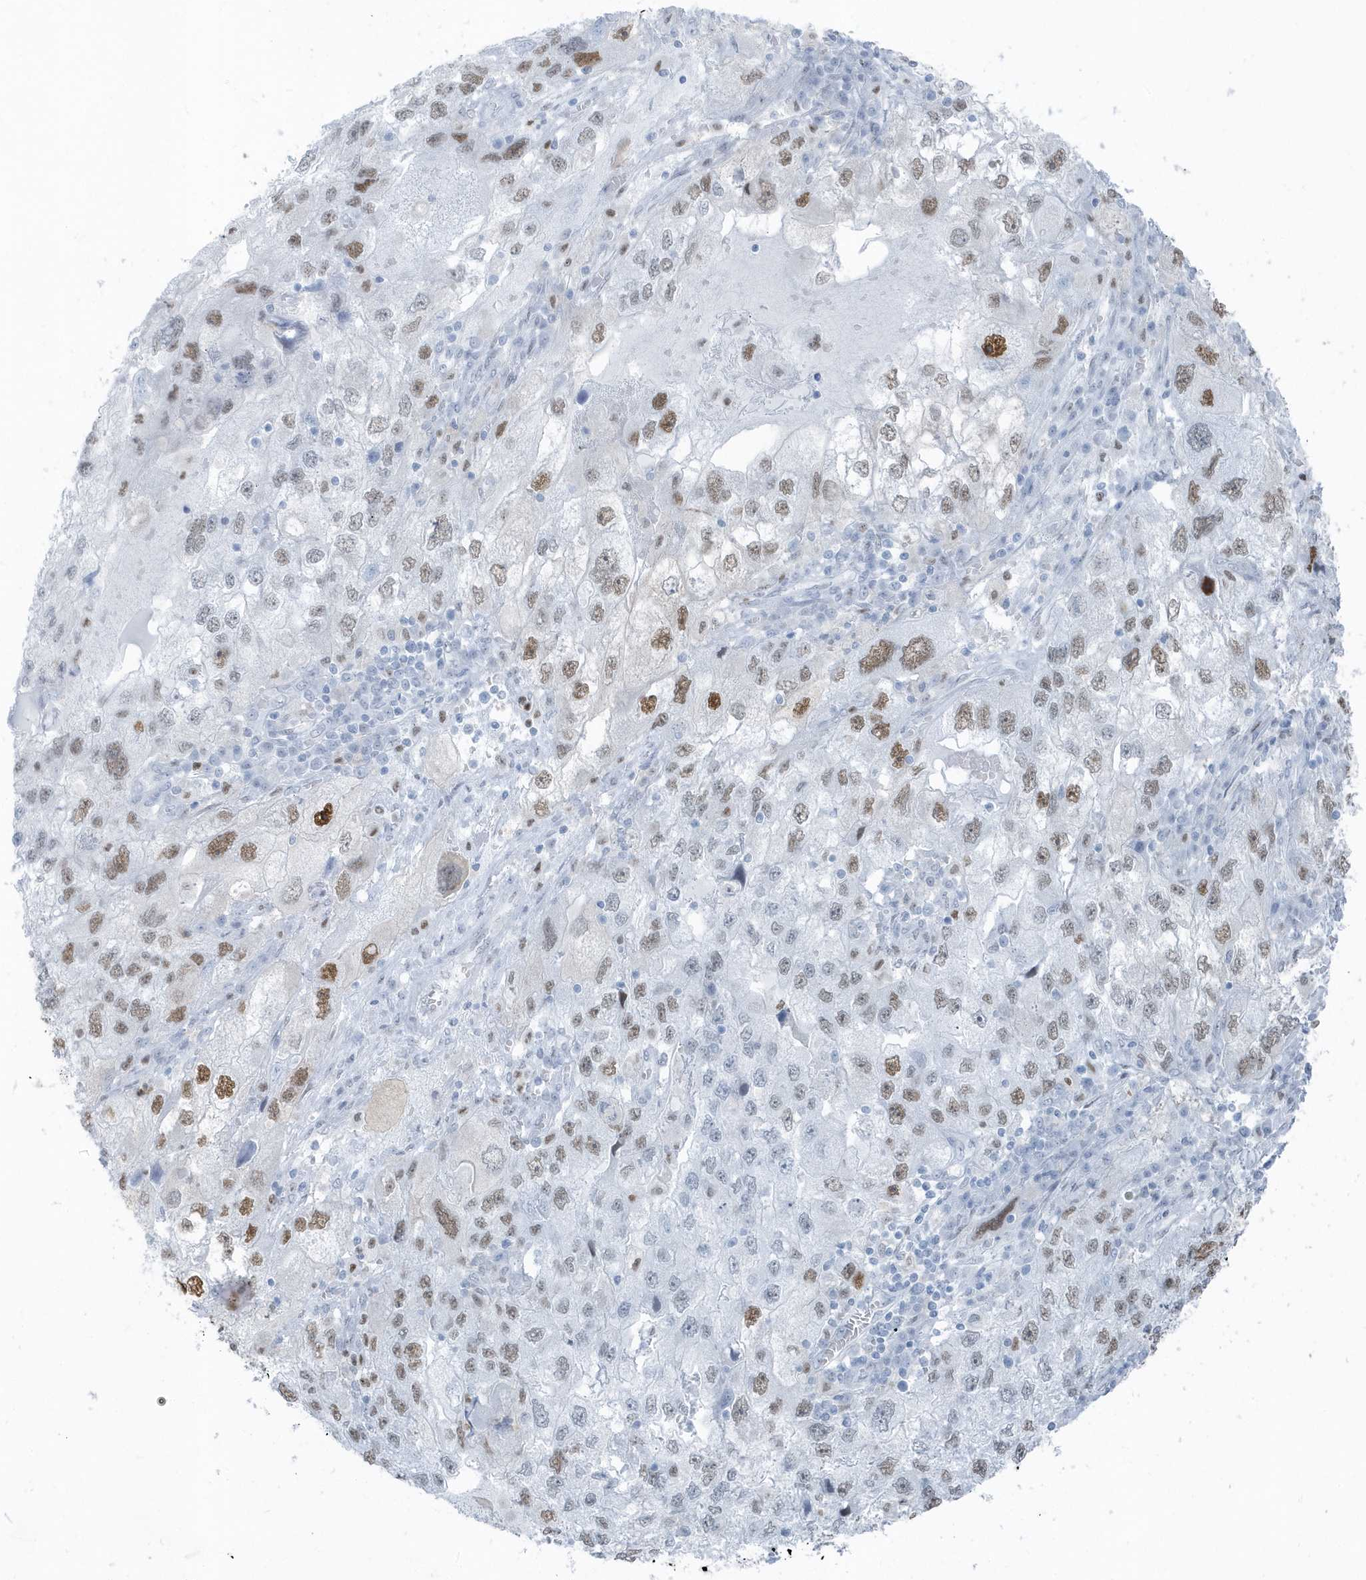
{"staining": {"intensity": "moderate", "quantity": "25%-75%", "location": "nuclear"}, "tissue": "endometrial cancer", "cell_type": "Tumor cells", "image_type": "cancer", "snomed": [{"axis": "morphology", "description": "Adenocarcinoma, NOS"}, {"axis": "topography", "description": "Endometrium"}], "caption": "An immunohistochemistry micrograph of tumor tissue is shown. Protein staining in brown labels moderate nuclear positivity in endometrial adenocarcinoma within tumor cells. The protein of interest is shown in brown color, while the nuclei are stained blue.", "gene": "SMIM34", "patient": {"sex": "female", "age": 49}}